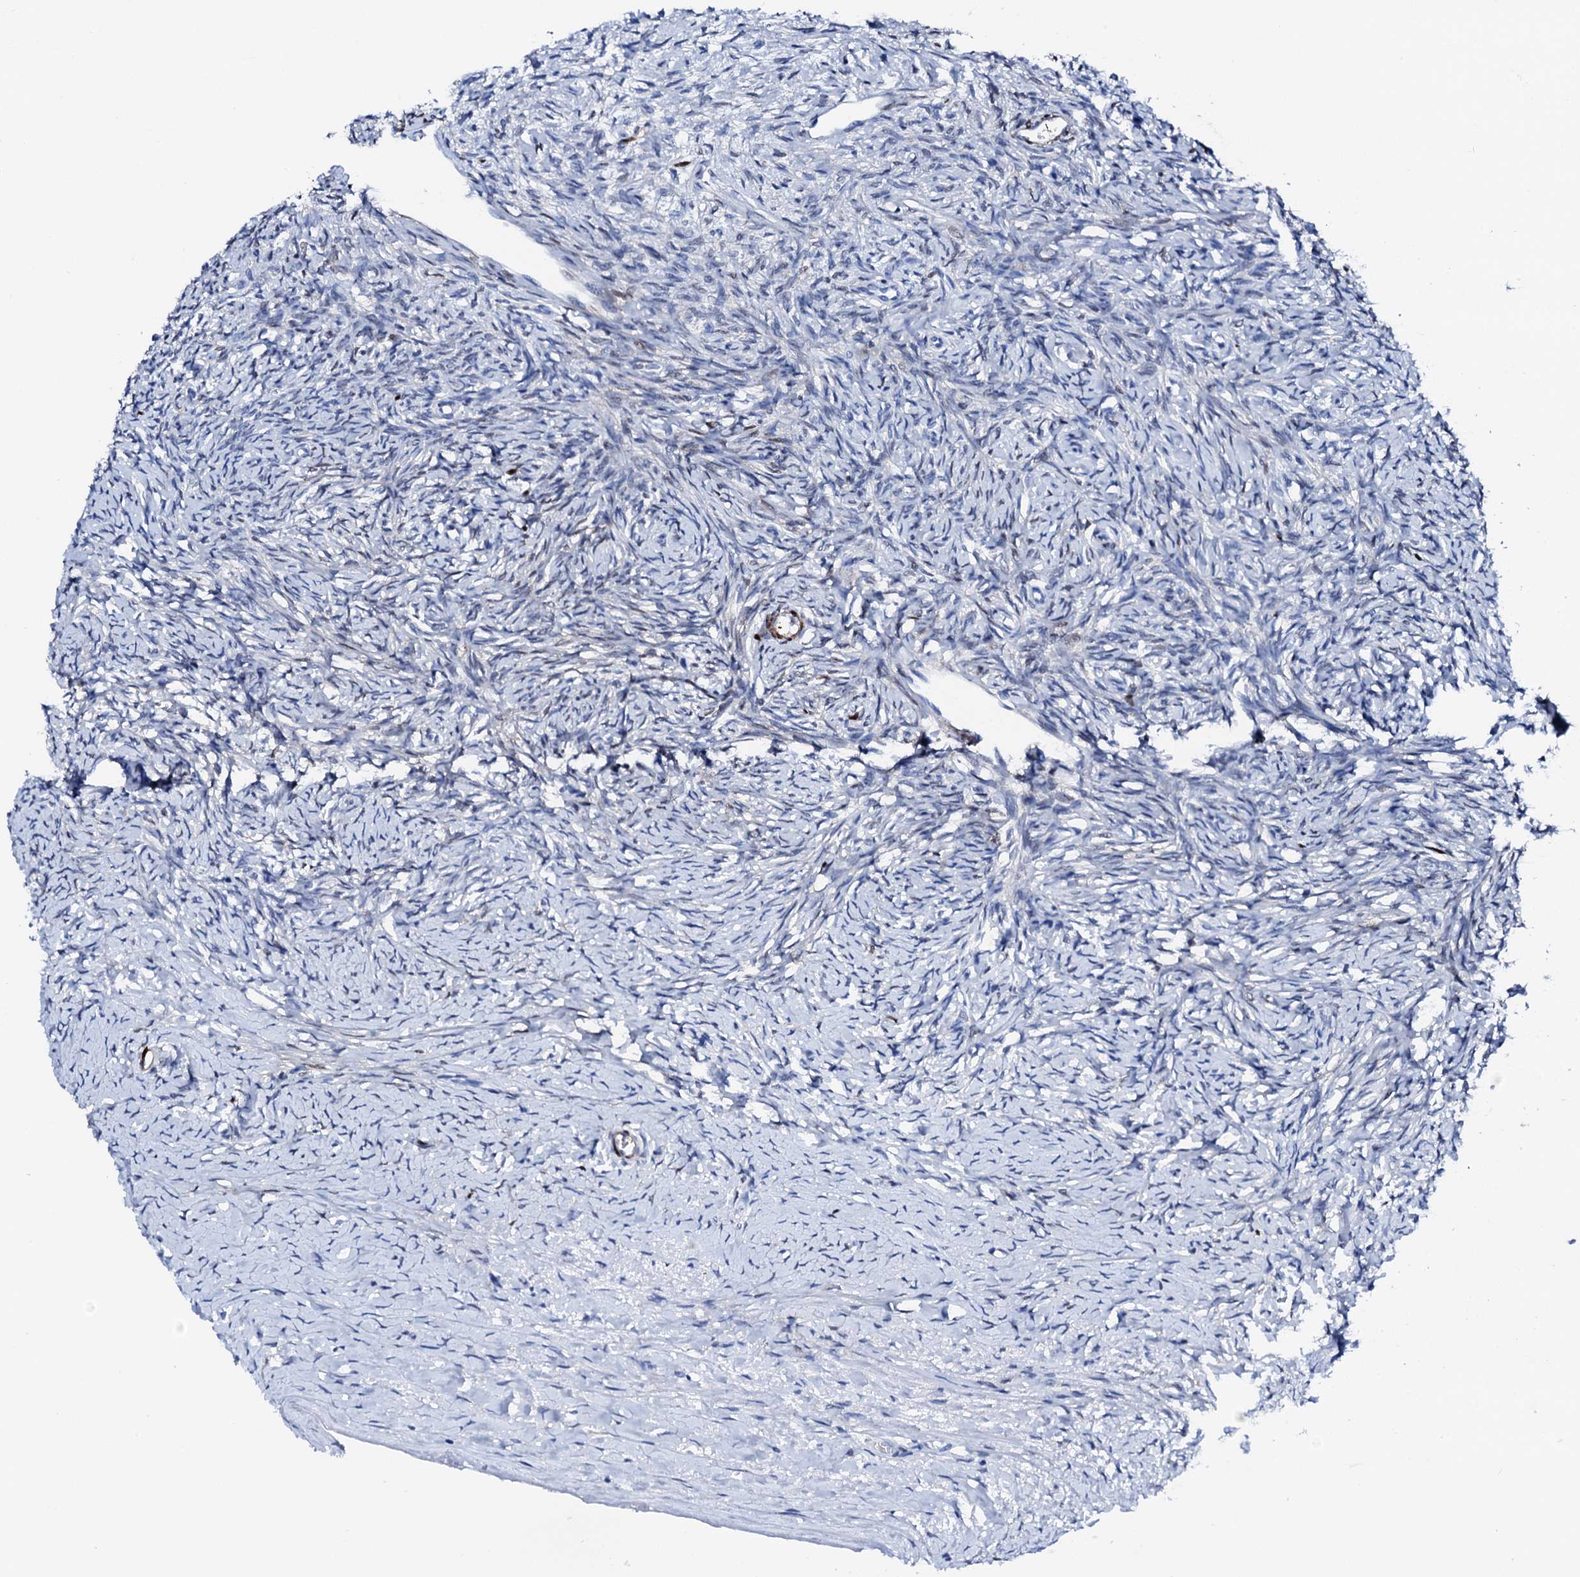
{"staining": {"intensity": "negative", "quantity": "none", "location": "none"}, "tissue": "ovary", "cell_type": "Ovarian stroma cells", "image_type": "normal", "snomed": [{"axis": "morphology", "description": "Normal tissue, NOS"}, {"axis": "morphology", "description": "Developmental malformation"}, {"axis": "topography", "description": "Ovary"}], "caption": "High power microscopy histopathology image of an immunohistochemistry (IHC) image of unremarkable ovary, revealing no significant positivity in ovarian stroma cells. (Immunohistochemistry, brightfield microscopy, high magnification).", "gene": "NRIP2", "patient": {"sex": "female", "age": 39}}